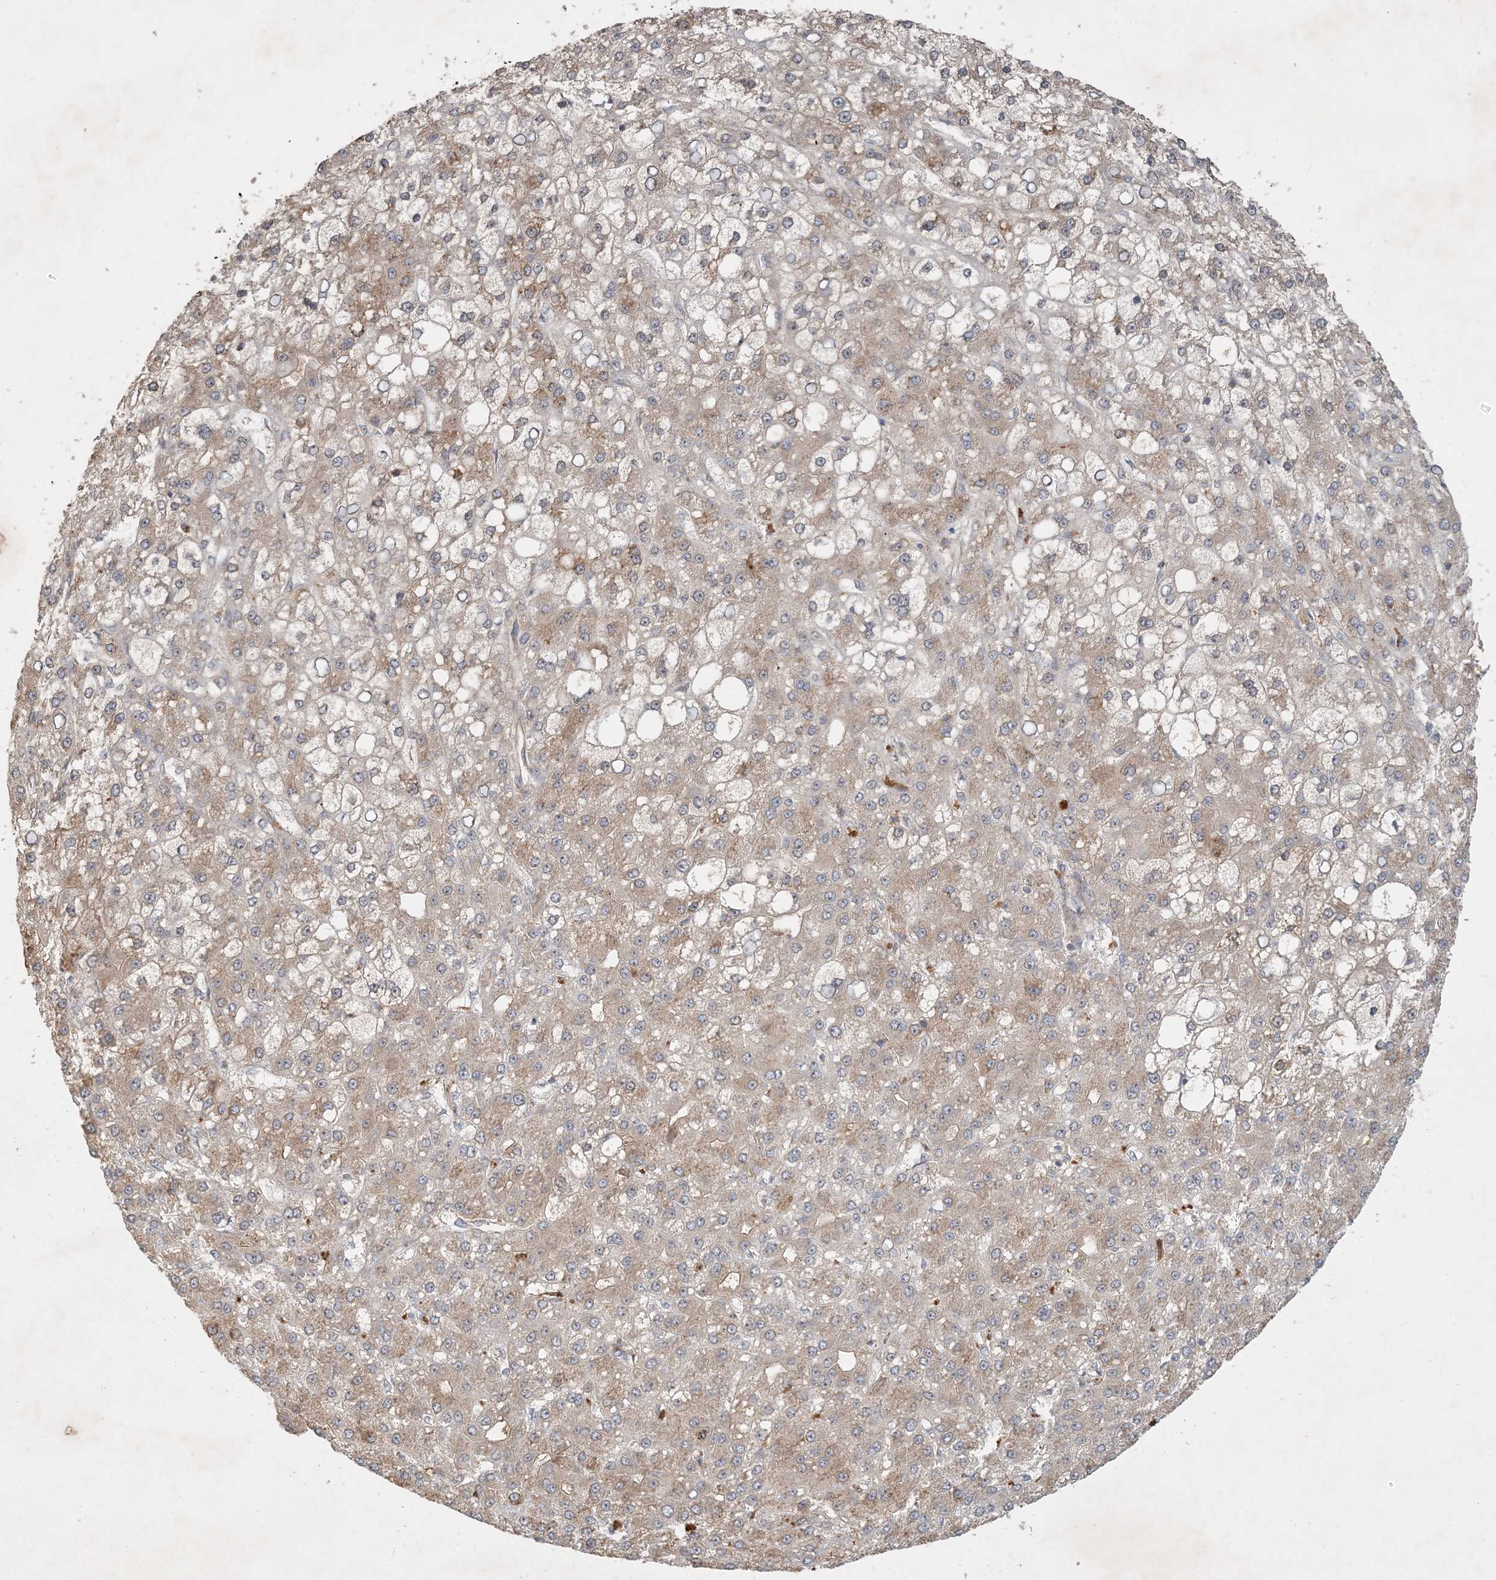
{"staining": {"intensity": "weak", "quantity": "25%-75%", "location": "cytoplasmic/membranous"}, "tissue": "liver cancer", "cell_type": "Tumor cells", "image_type": "cancer", "snomed": [{"axis": "morphology", "description": "Carcinoma, Hepatocellular, NOS"}, {"axis": "topography", "description": "Liver"}], "caption": "High-magnification brightfield microscopy of liver cancer (hepatocellular carcinoma) stained with DAB (3,3'-diaminobenzidine) (brown) and counterstained with hematoxylin (blue). tumor cells exhibit weak cytoplasmic/membranous positivity is present in approximately25%-75% of cells.", "gene": "ZCCHC4", "patient": {"sex": "male", "age": 67}}